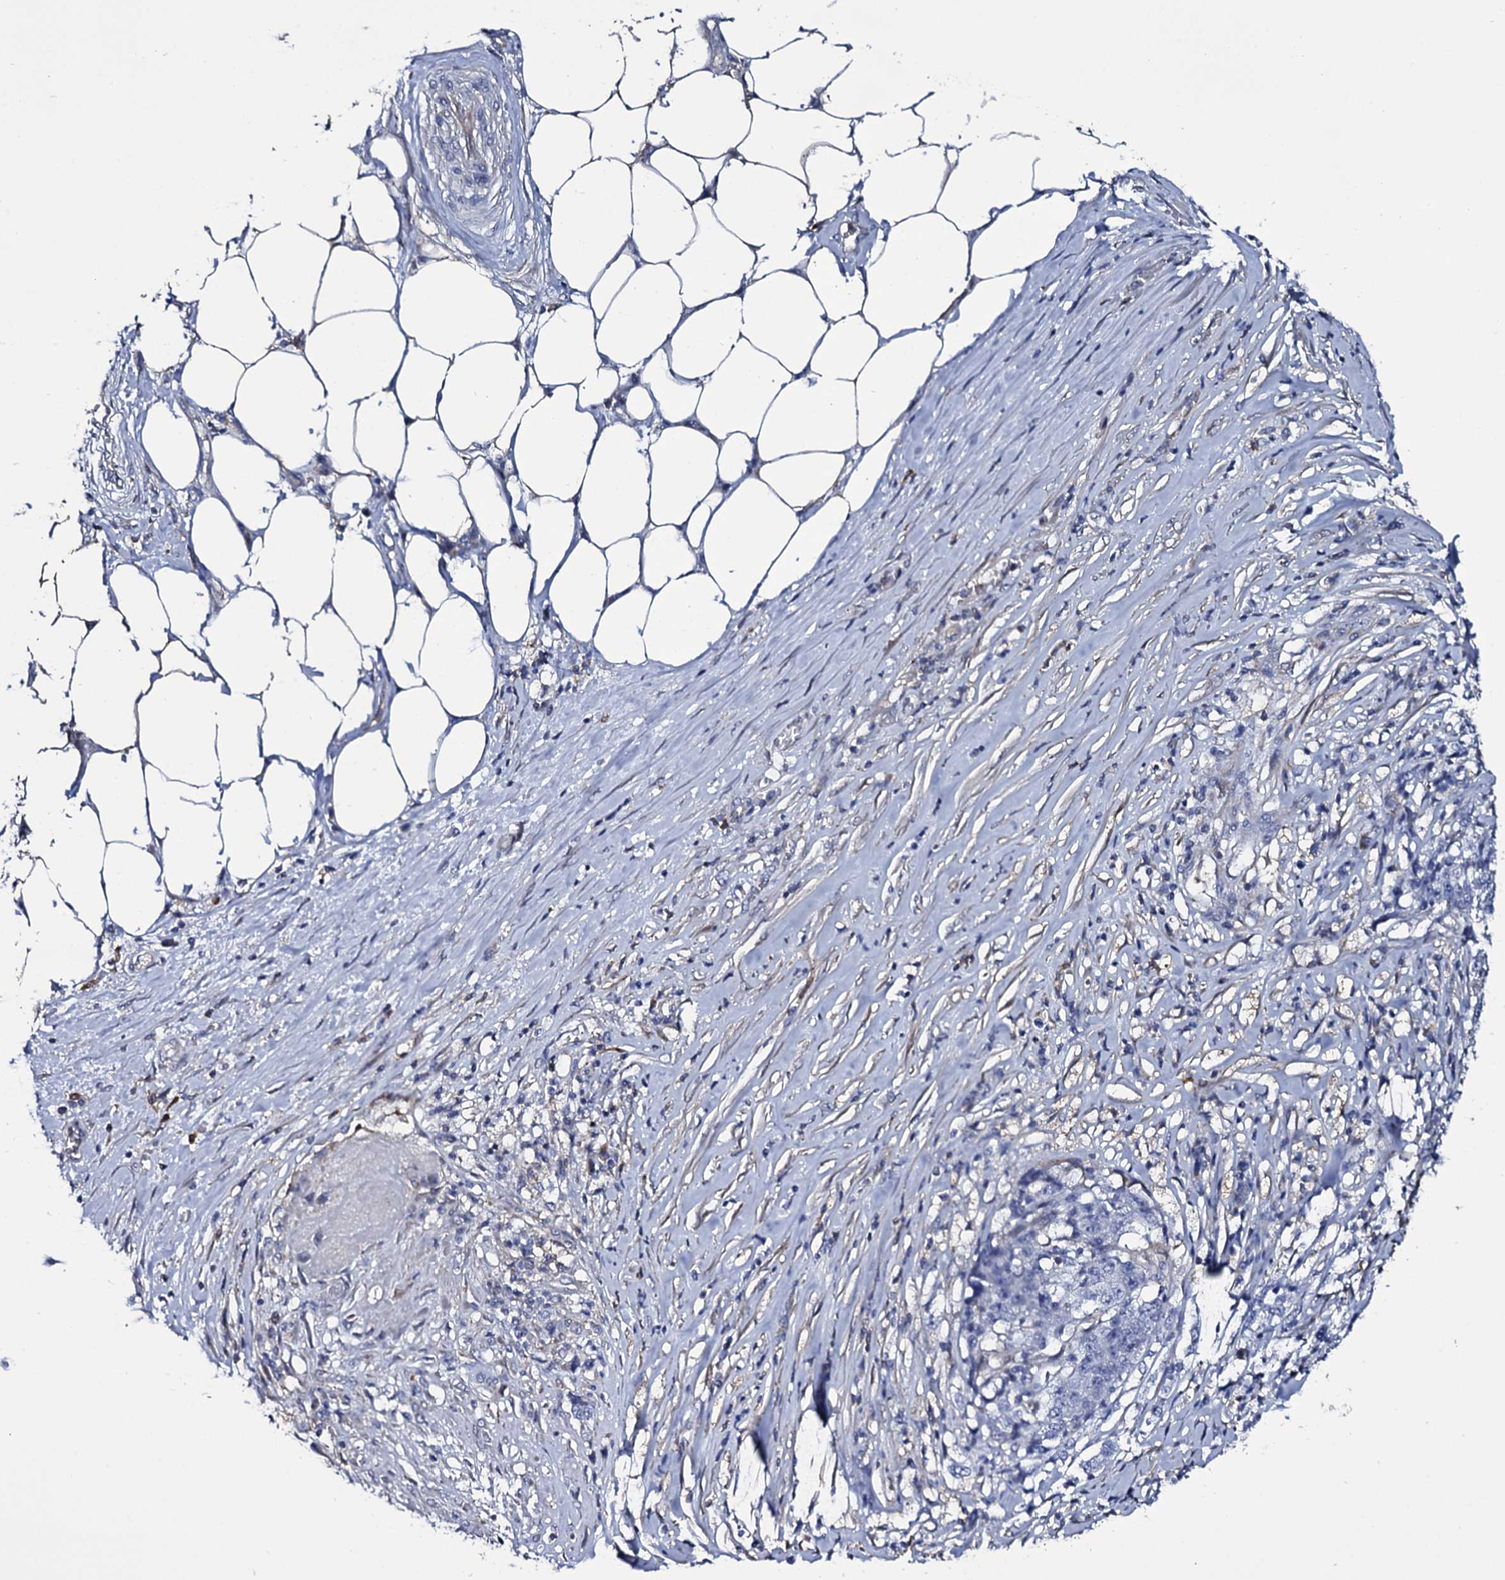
{"staining": {"intensity": "negative", "quantity": "none", "location": "none"}, "tissue": "stomach cancer", "cell_type": "Tumor cells", "image_type": "cancer", "snomed": [{"axis": "morphology", "description": "Adenocarcinoma, NOS"}, {"axis": "topography", "description": "Stomach"}], "caption": "Micrograph shows no significant protein expression in tumor cells of stomach cancer (adenocarcinoma).", "gene": "TTC23", "patient": {"sex": "male", "age": 59}}